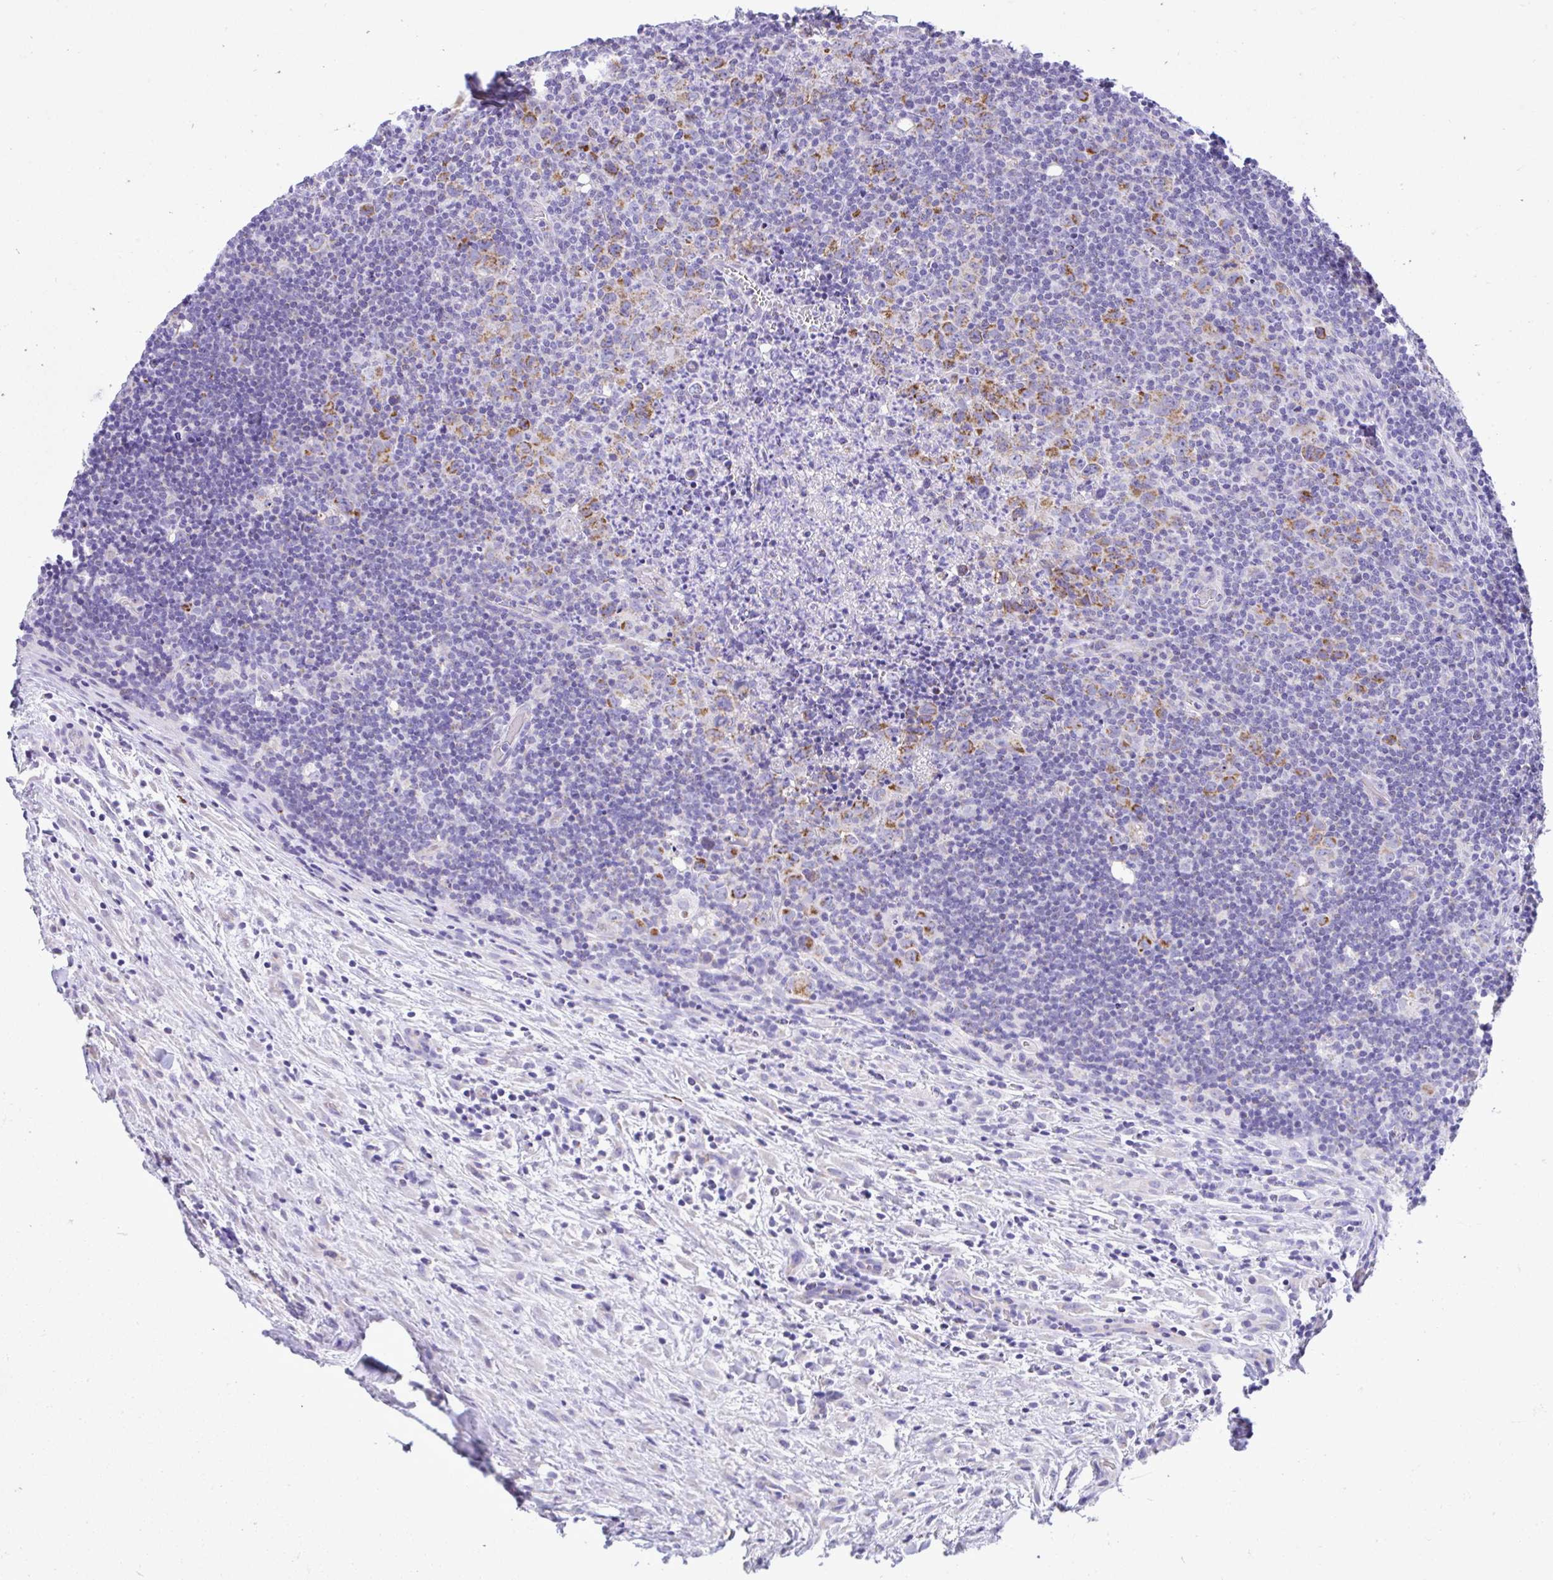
{"staining": {"intensity": "moderate", "quantity": ">75%", "location": "cytoplasmic/membranous"}, "tissue": "lymphoma", "cell_type": "Tumor cells", "image_type": "cancer", "snomed": [{"axis": "morphology", "description": "Hodgkin's disease, NOS"}, {"axis": "topography", "description": "Lymph node"}], "caption": "Immunohistochemistry (IHC) (DAB (3,3'-diaminobenzidine)) staining of lymphoma demonstrates moderate cytoplasmic/membranous protein expression in about >75% of tumor cells. (DAB = brown stain, brightfield microscopy at high magnification).", "gene": "SLC13A1", "patient": {"sex": "female", "age": 18}}